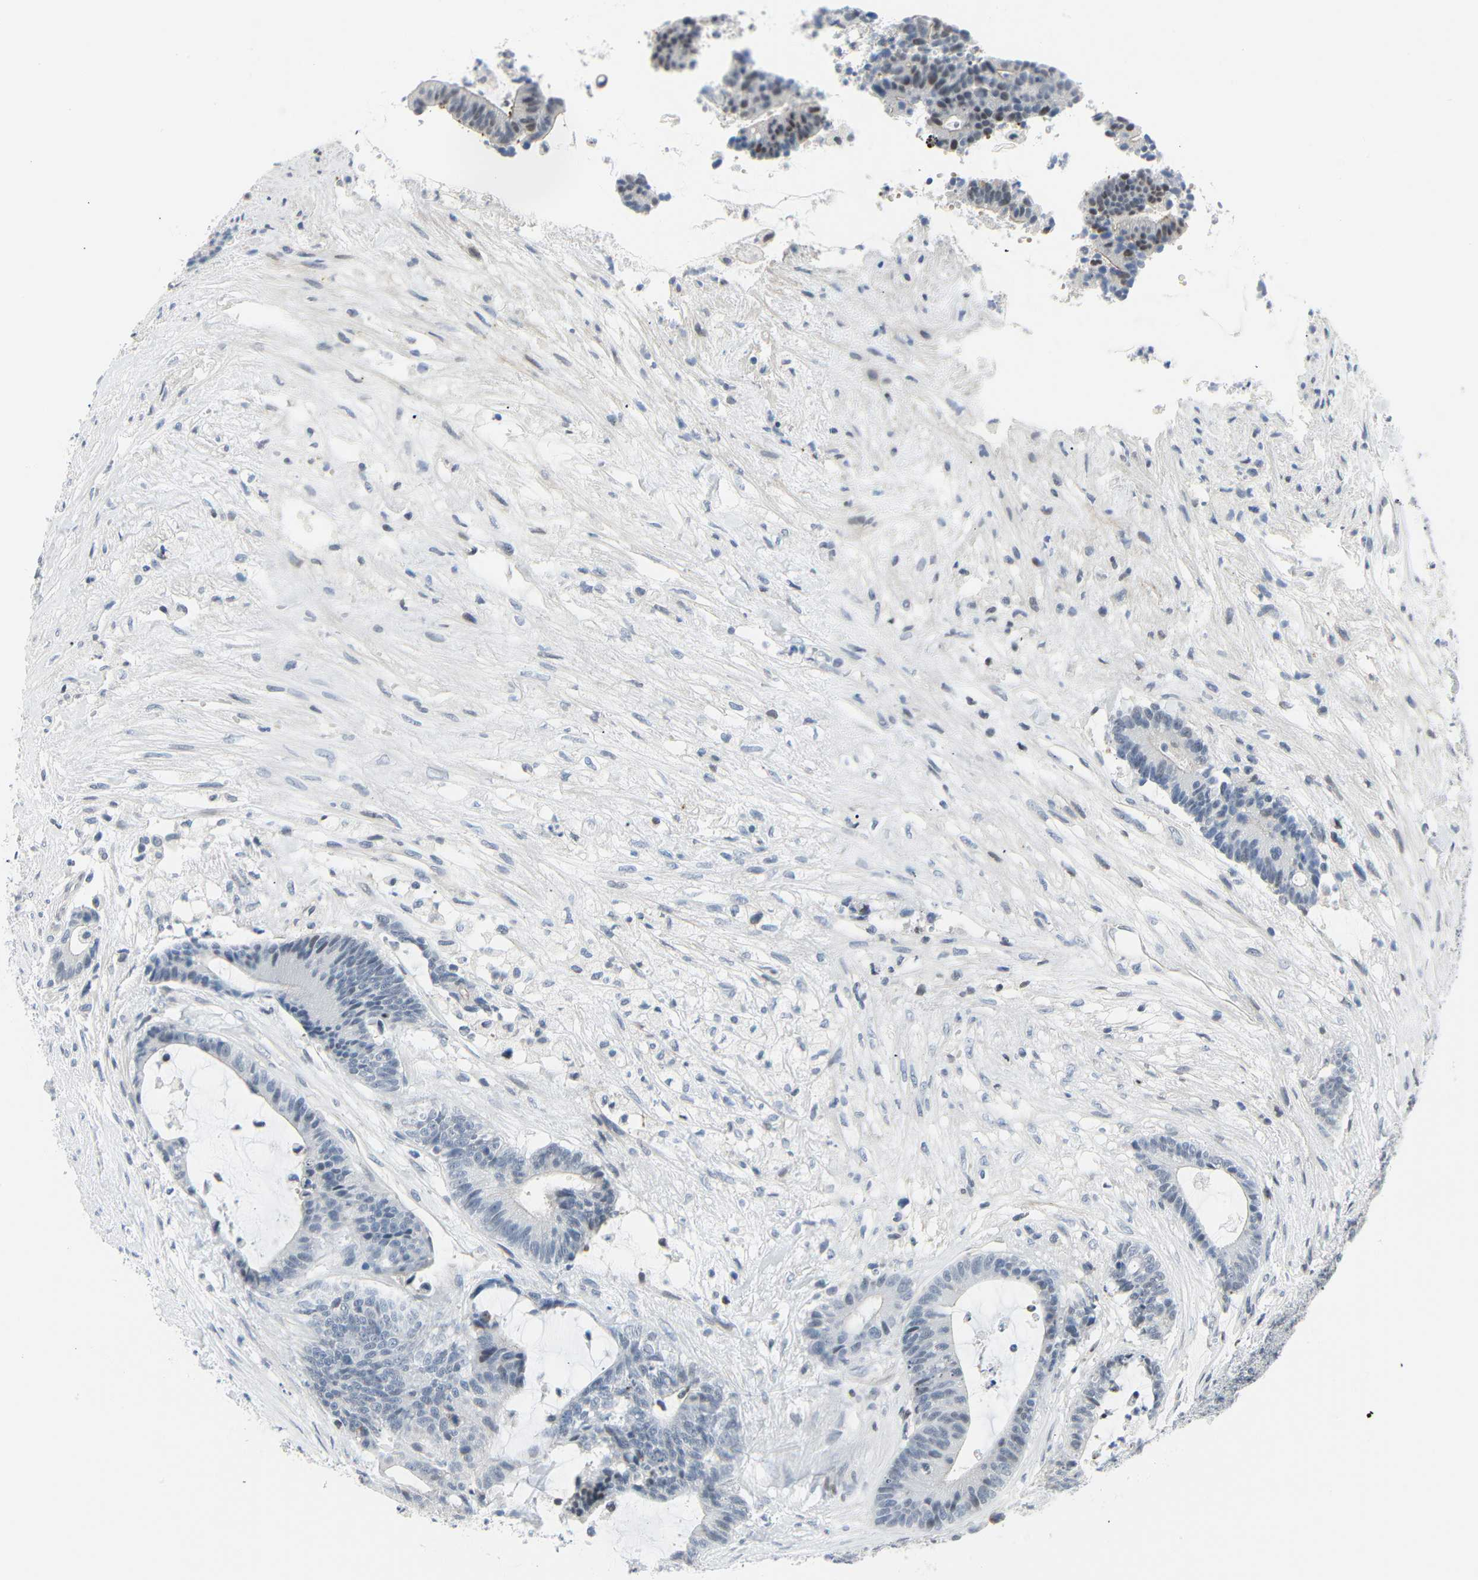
{"staining": {"intensity": "moderate", "quantity": "<25%", "location": "cytoplasmic/membranous,nuclear"}, "tissue": "colorectal cancer", "cell_type": "Tumor cells", "image_type": "cancer", "snomed": [{"axis": "morphology", "description": "Adenocarcinoma, NOS"}, {"axis": "topography", "description": "Colon"}], "caption": "Immunohistochemical staining of colorectal adenocarcinoma shows low levels of moderate cytoplasmic/membranous and nuclear protein positivity in about <25% of tumor cells.", "gene": "IMPG2", "patient": {"sex": "female", "age": 84}}